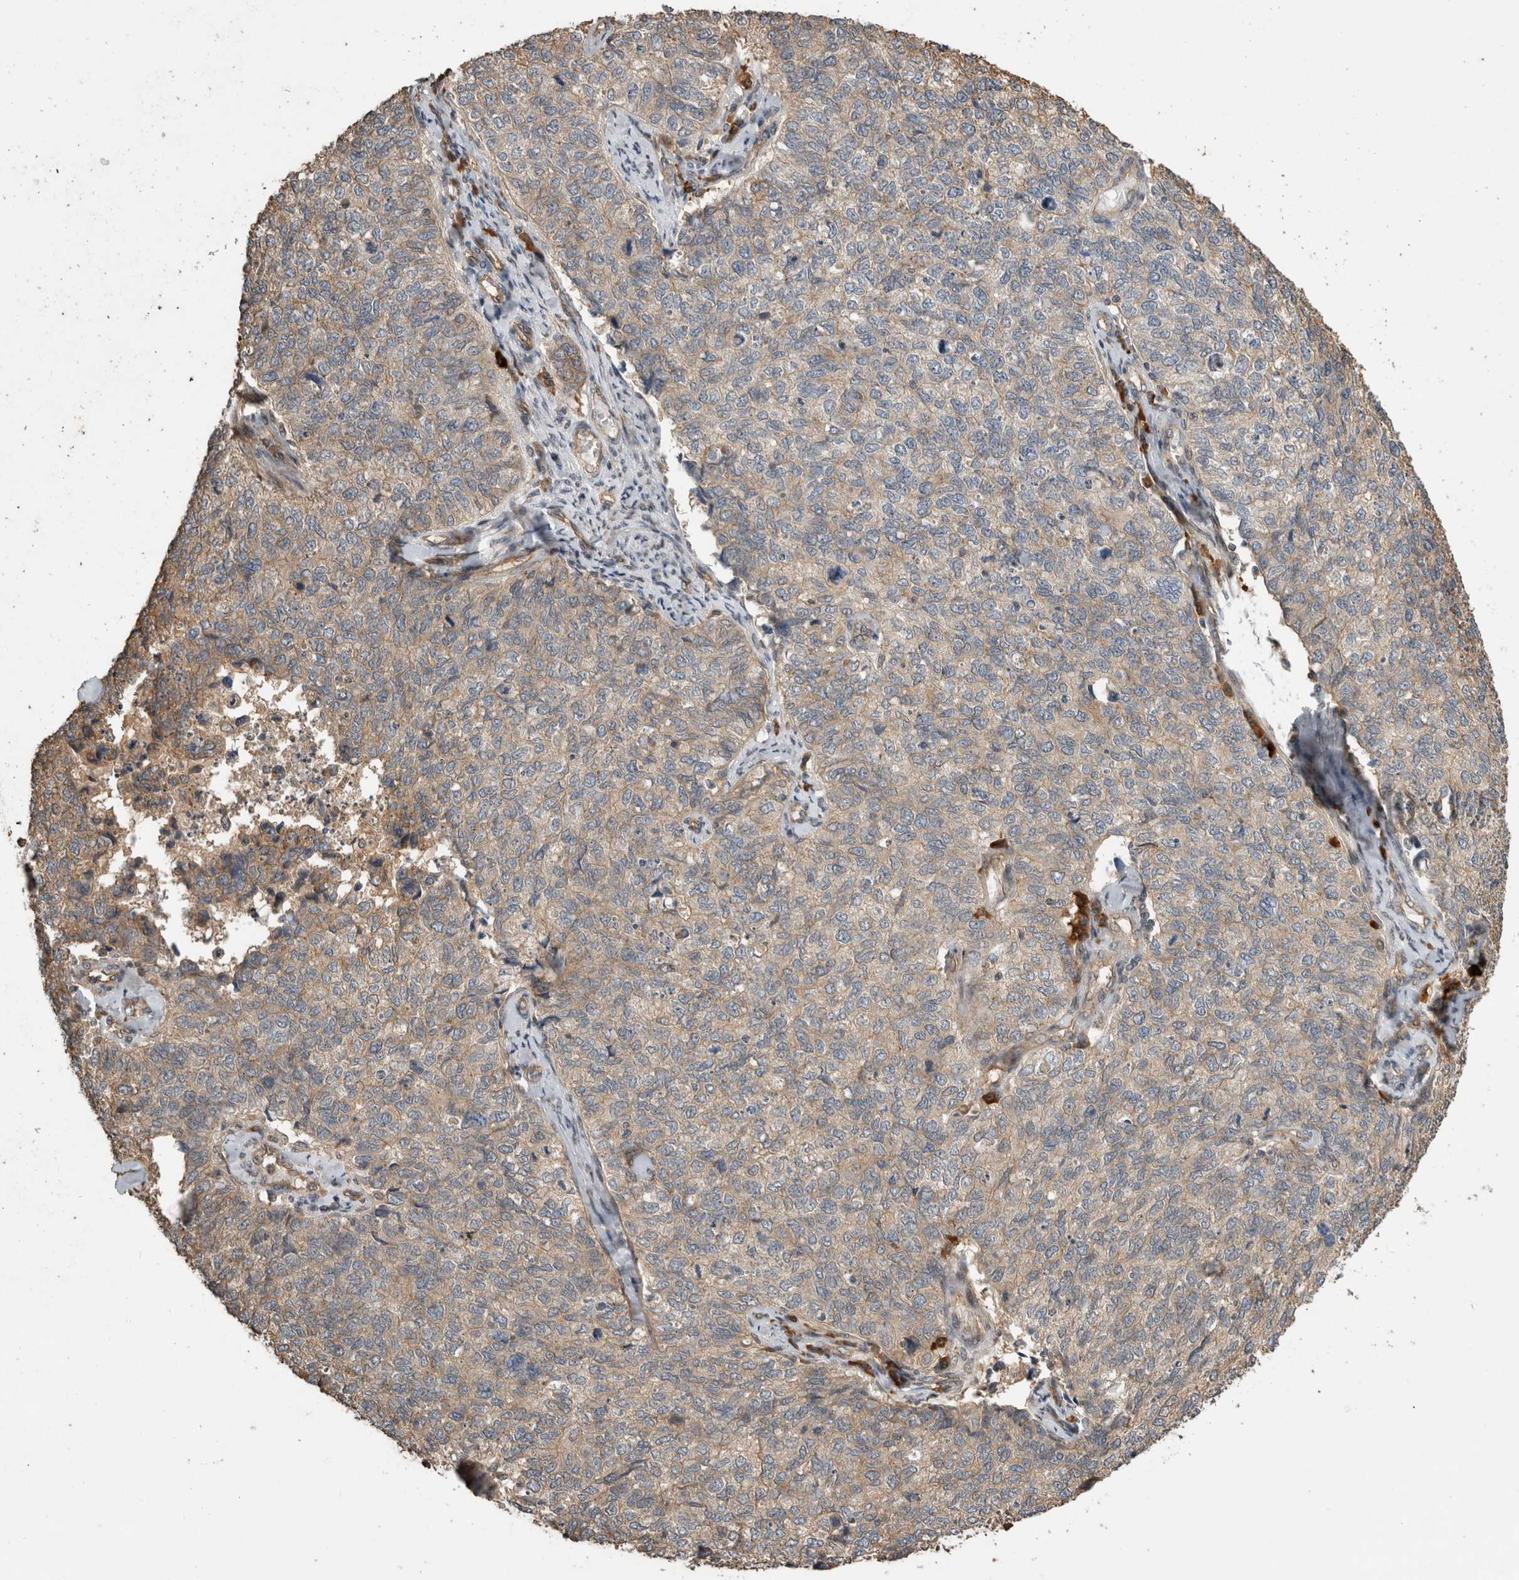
{"staining": {"intensity": "weak", "quantity": ">75%", "location": "cytoplasmic/membranous"}, "tissue": "cervical cancer", "cell_type": "Tumor cells", "image_type": "cancer", "snomed": [{"axis": "morphology", "description": "Squamous cell carcinoma, NOS"}, {"axis": "topography", "description": "Cervix"}], "caption": "An image of cervical squamous cell carcinoma stained for a protein shows weak cytoplasmic/membranous brown staining in tumor cells. (Brightfield microscopy of DAB IHC at high magnification).", "gene": "RHPN1", "patient": {"sex": "female", "age": 63}}